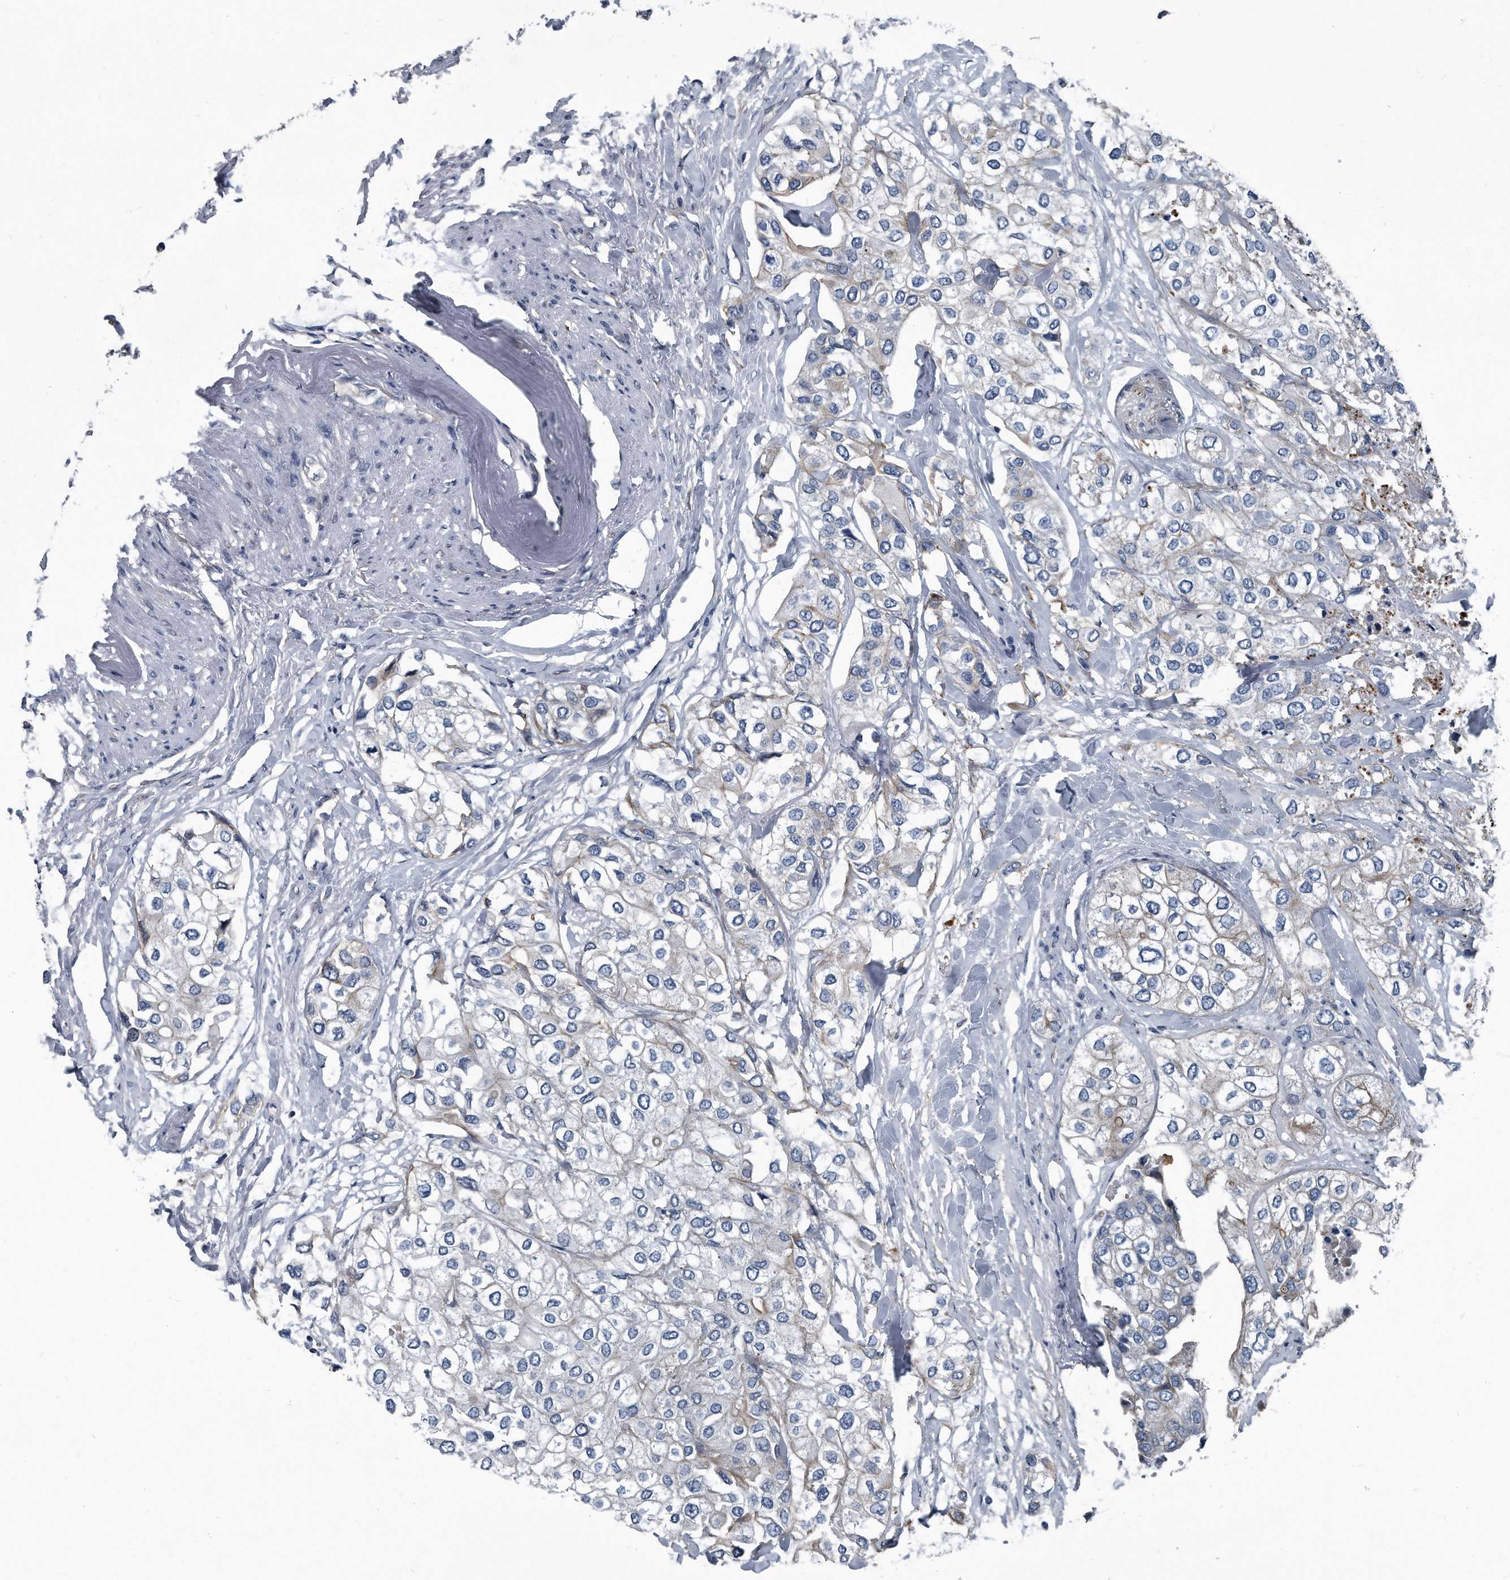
{"staining": {"intensity": "negative", "quantity": "none", "location": "none"}, "tissue": "urothelial cancer", "cell_type": "Tumor cells", "image_type": "cancer", "snomed": [{"axis": "morphology", "description": "Urothelial carcinoma, High grade"}, {"axis": "topography", "description": "Urinary bladder"}], "caption": "Protein analysis of urothelial carcinoma (high-grade) displays no significant expression in tumor cells. The staining was performed using DAB (3,3'-diaminobenzidine) to visualize the protein expression in brown, while the nuclei were stained in blue with hematoxylin (Magnification: 20x).", "gene": "PLEC", "patient": {"sex": "male", "age": 64}}